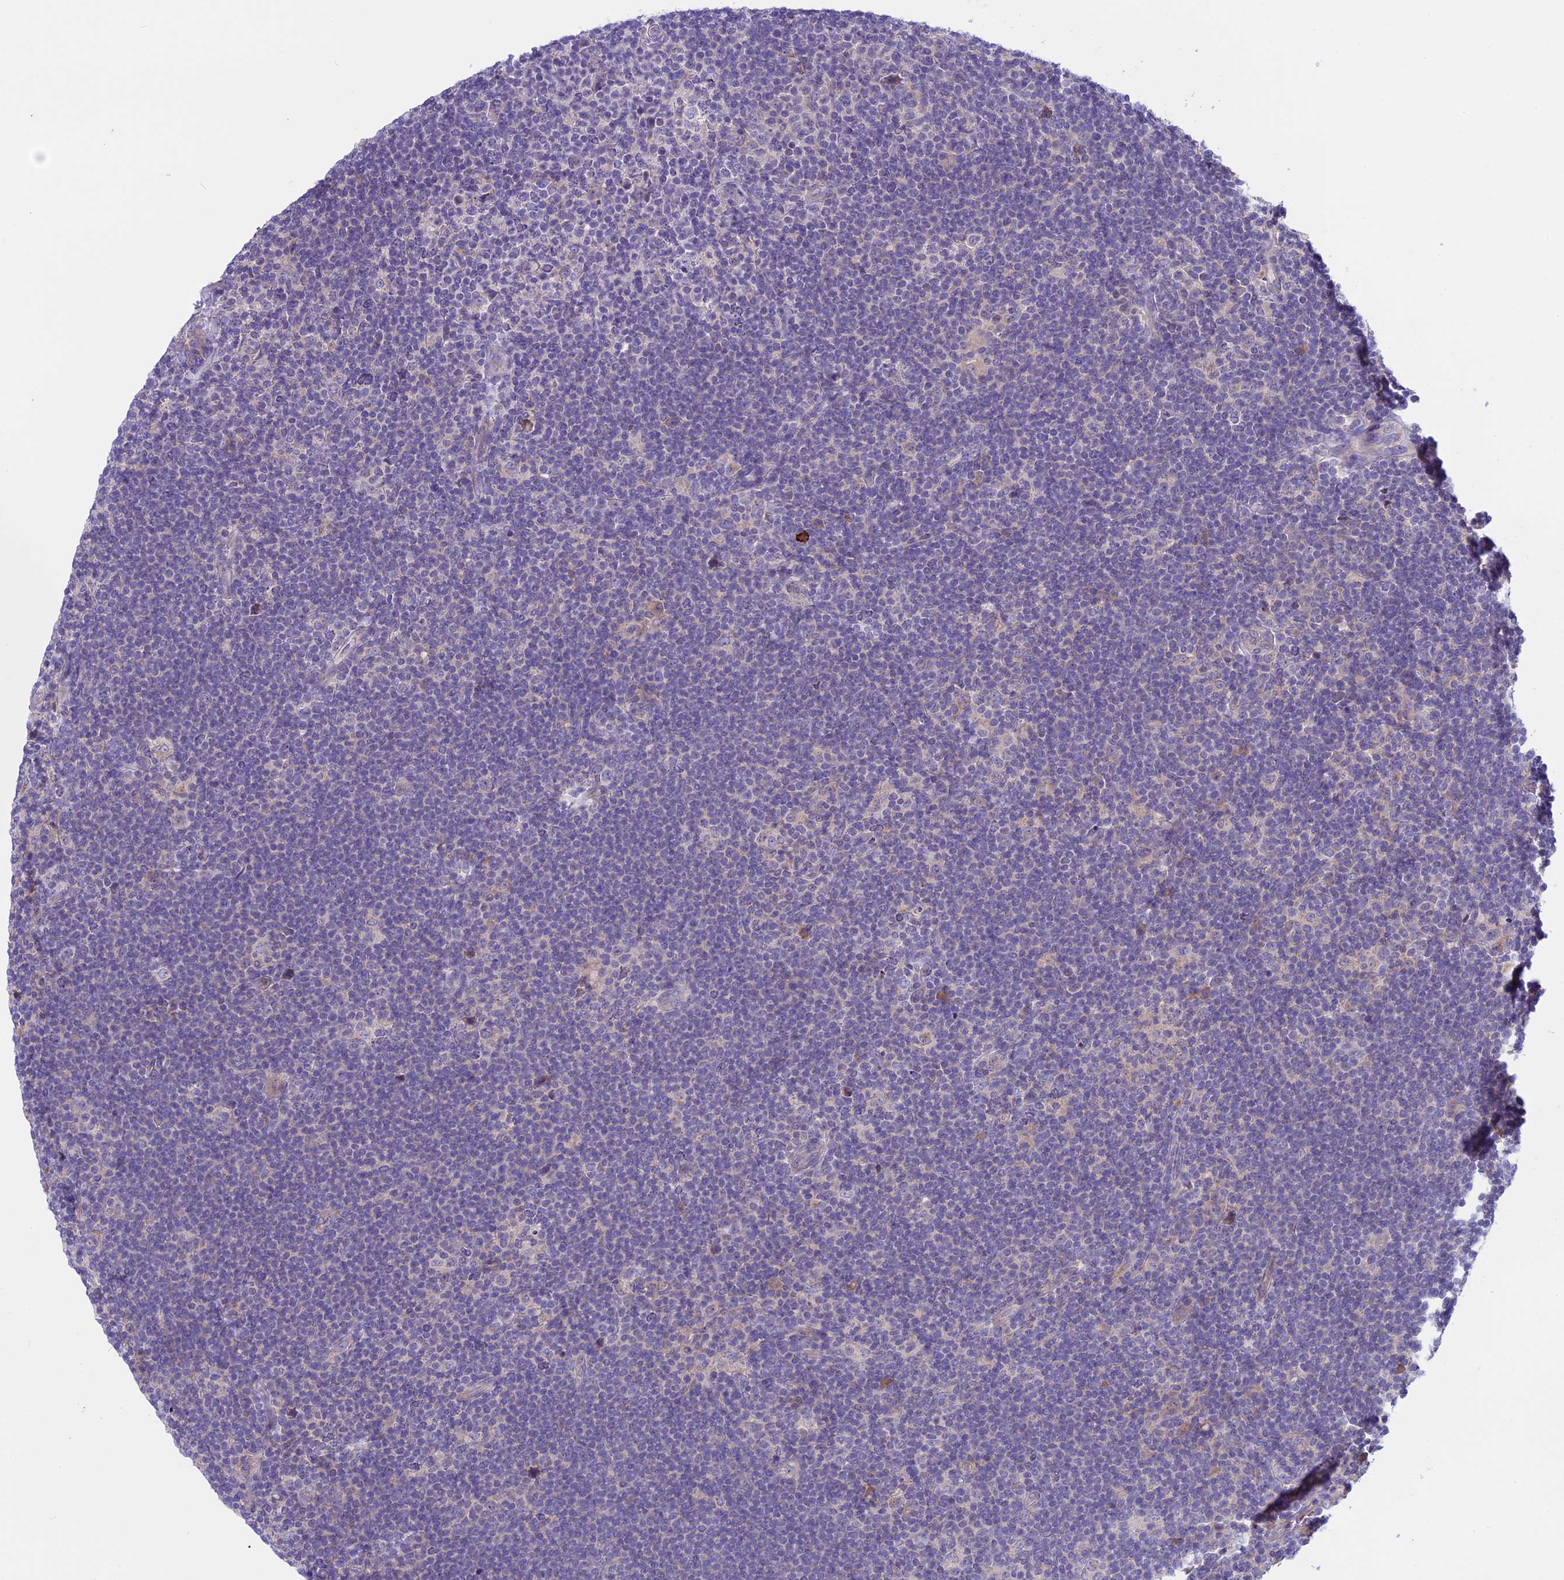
{"staining": {"intensity": "negative", "quantity": "none", "location": "none"}, "tissue": "lymphoma", "cell_type": "Tumor cells", "image_type": "cancer", "snomed": [{"axis": "morphology", "description": "Hodgkin's disease, NOS"}, {"axis": "topography", "description": "Lymph node"}], "caption": "Tumor cells show no significant positivity in Hodgkin's disease.", "gene": "DCTN5", "patient": {"sex": "female", "age": 57}}